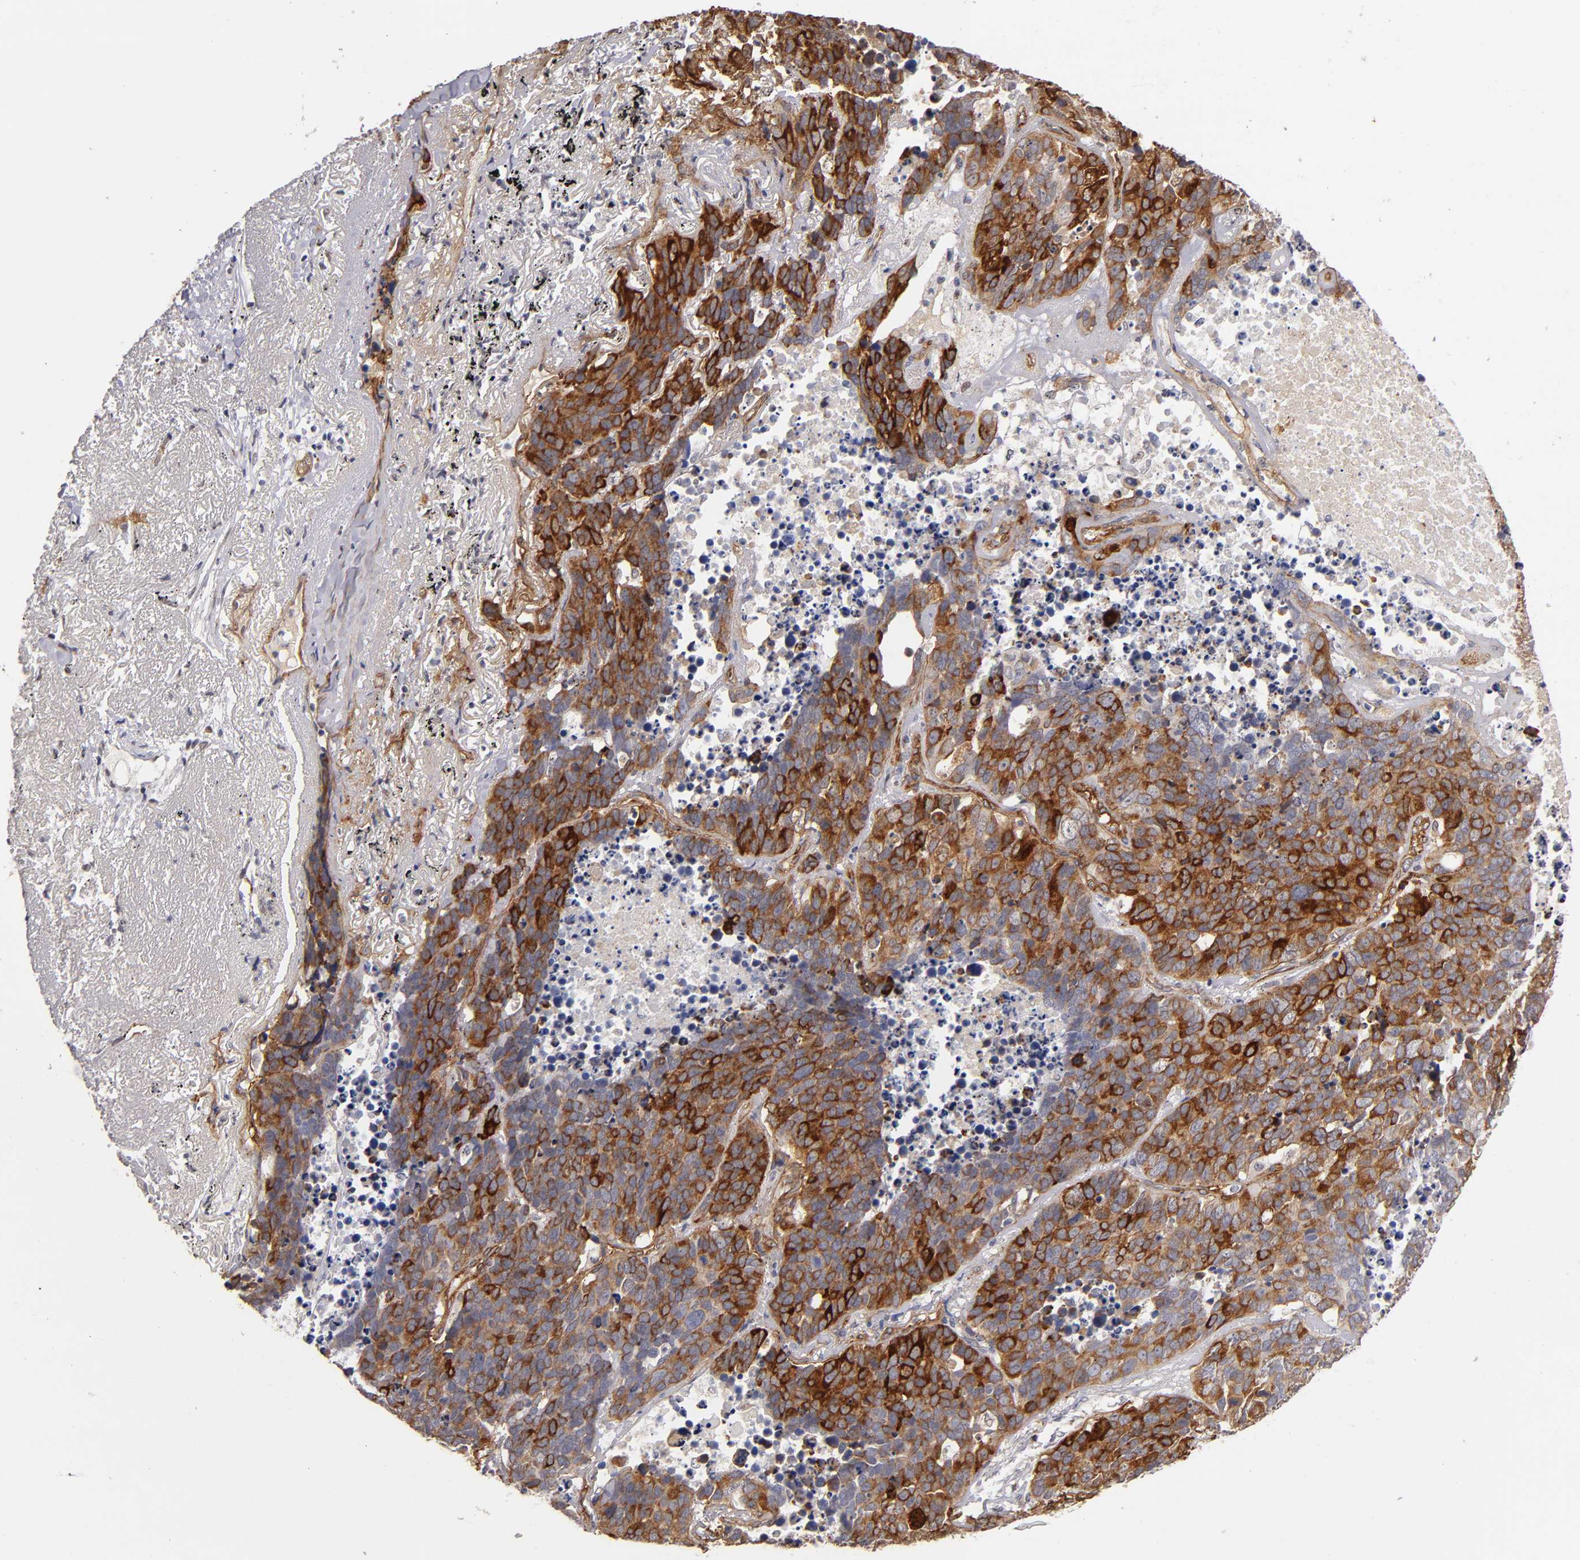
{"staining": {"intensity": "strong", "quantity": ">75%", "location": "cytoplasmic/membranous"}, "tissue": "lung cancer", "cell_type": "Tumor cells", "image_type": "cancer", "snomed": [{"axis": "morphology", "description": "Carcinoid, malignant, NOS"}, {"axis": "topography", "description": "Lung"}], "caption": "High-magnification brightfield microscopy of lung cancer (carcinoid (malignant)) stained with DAB (brown) and counterstained with hematoxylin (blue). tumor cells exhibit strong cytoplasmic/membranous staining is identified in approximately>75% of cells.", "gene": "LAMC1", "patient": {"sex": "male", "age": 60}}